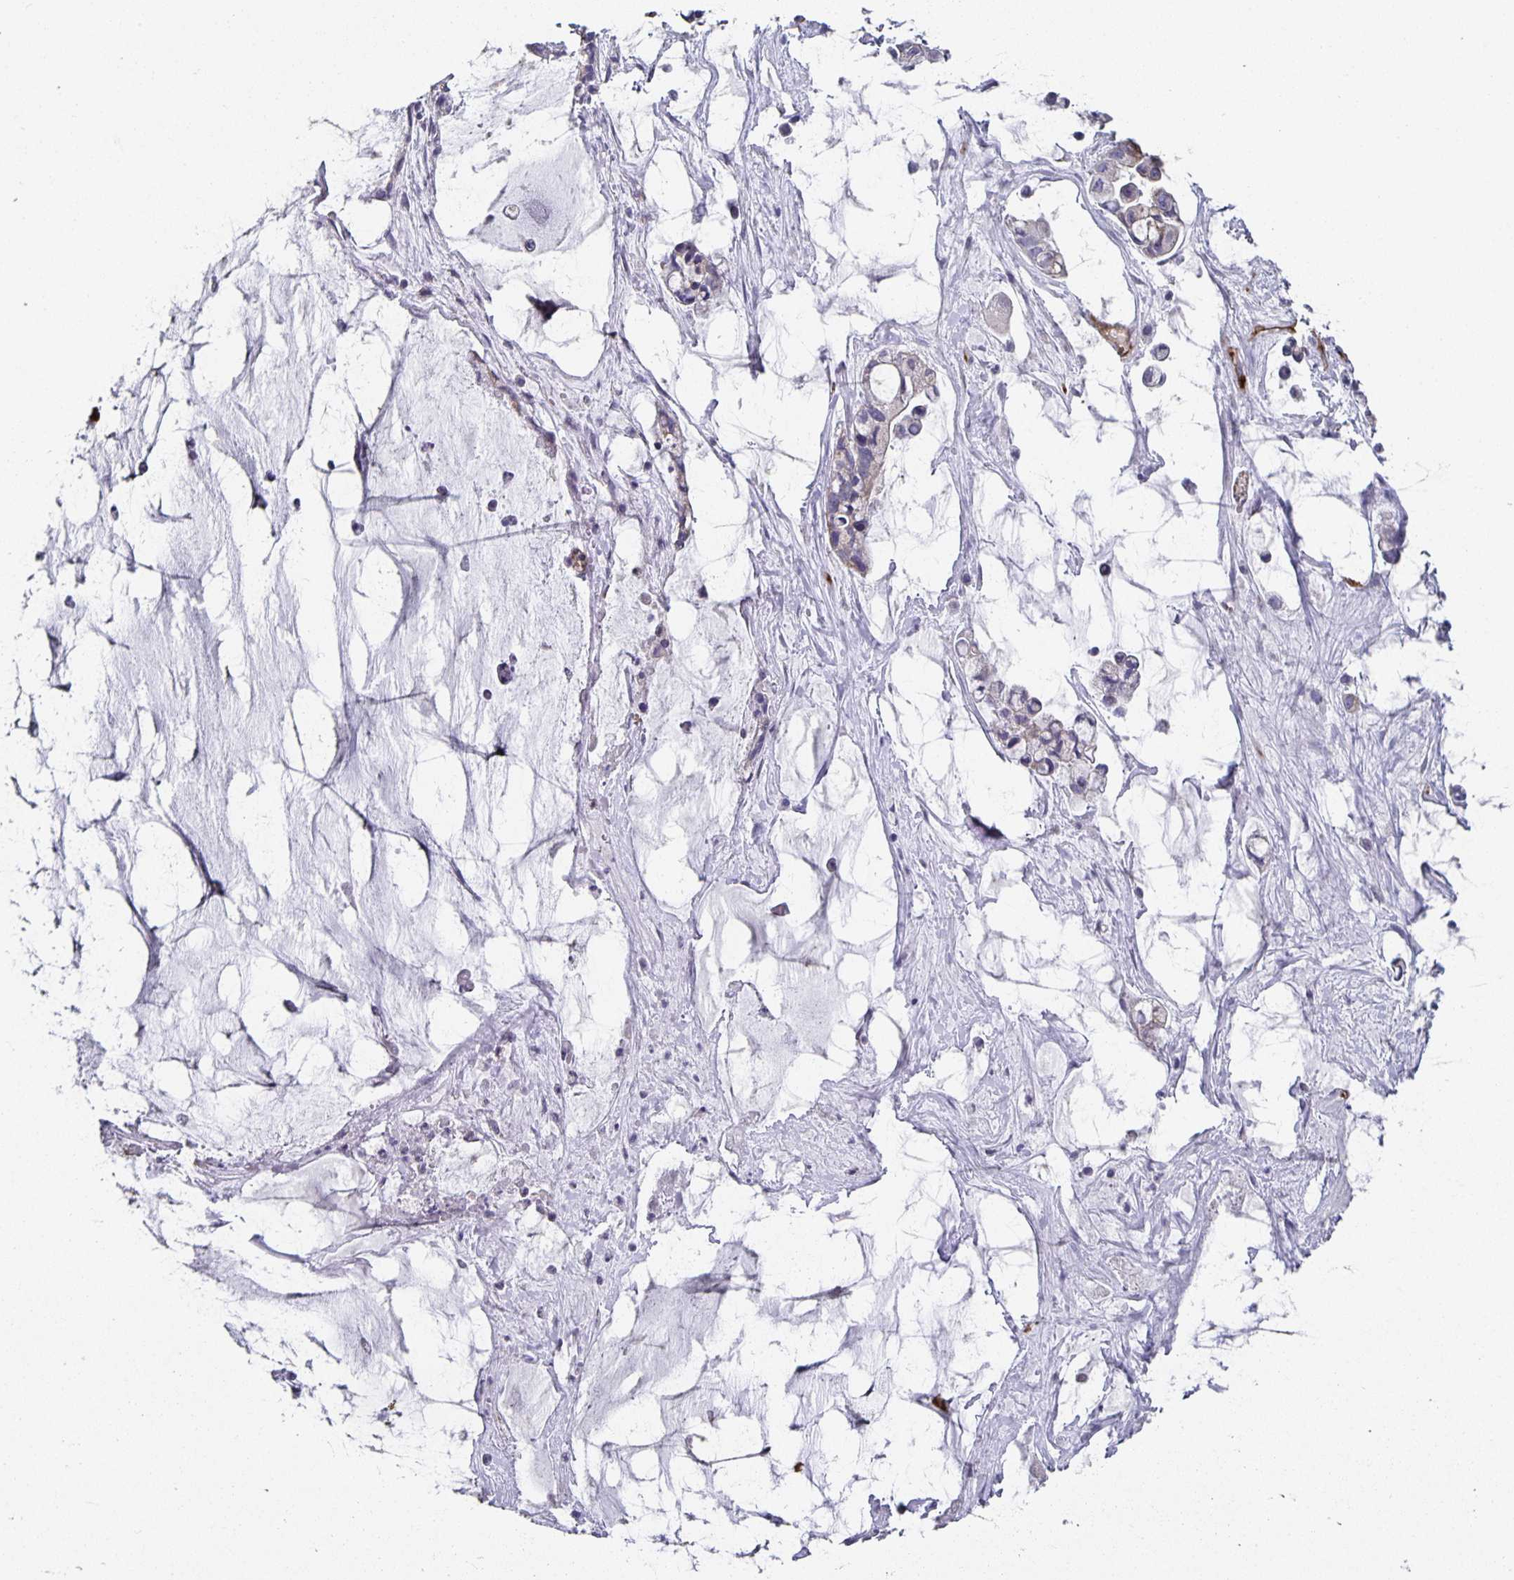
{"staining": {"intensity": "negative", "quantity": "none", "location": "none"}, "tissue": "ovarian cancer", "cell_type": "Tumor cells", "image_type": "cancer", "snomed": [{"axis": "morphology", "description": "Cystadenocarcinoma, mucinous, NOS"}, {"axis": "topography", "description": "Ovary"}], "caption": "Immunohistochemistry image of neoplastic tissue: human ovarian cancer stained with DAB demonstrates no significant protein positivity in tumor cells.", "gene": "PODXL", "patient": {"sex": "female", "age": 63}}